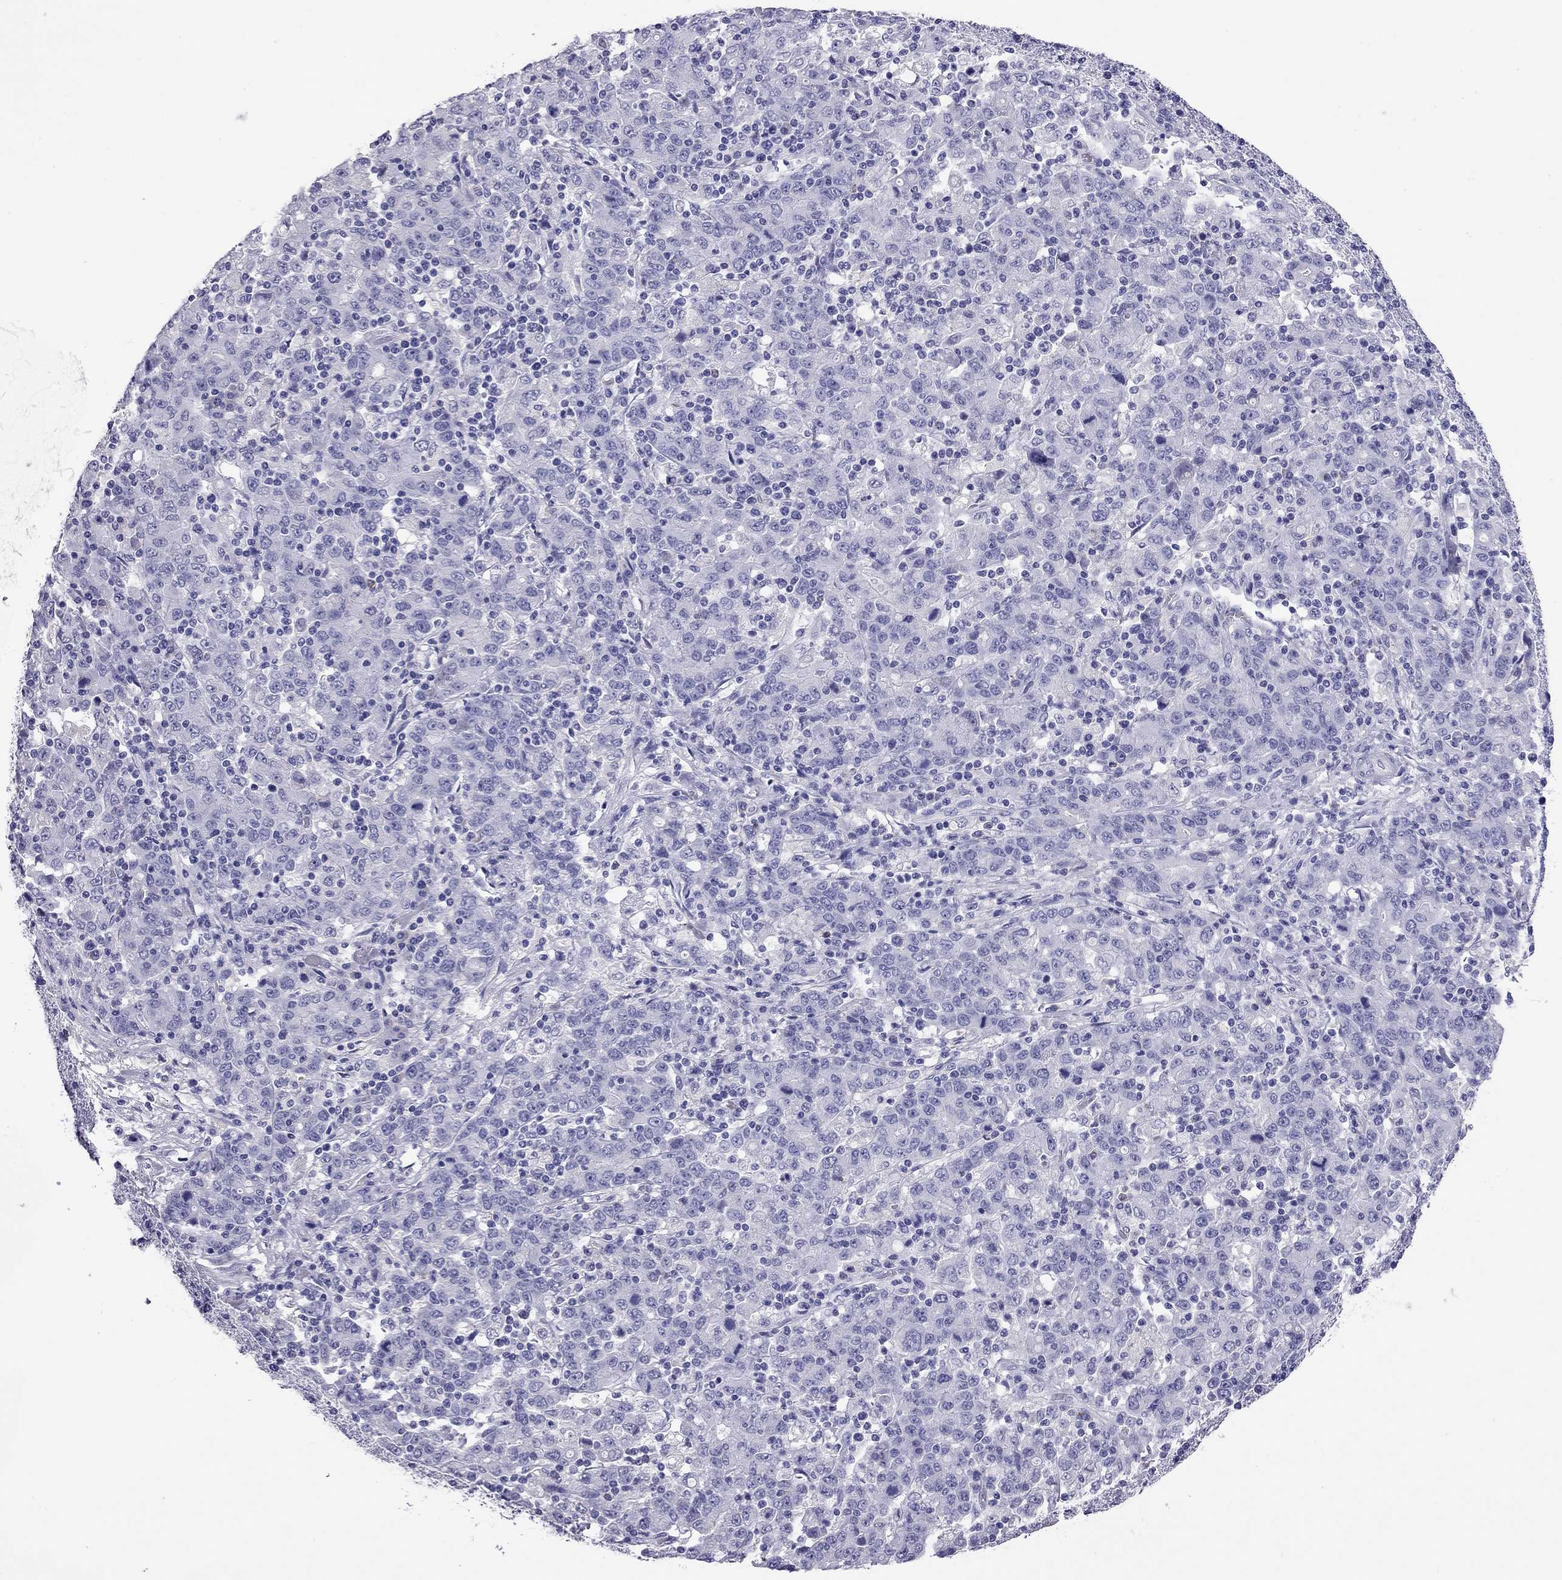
{"staining": {"intensity": "negative", "quantity": "none", "location": "none"}, "tissue": "stomach cancer", "cell_type": "Tumor cells", "image_type": "cancer", "snomed": [{"axis": "morphology", "description": "Adenocarcinoma, NOS"}, {"axis": "topography", "description": "Stomach, upper"}], "caption": "IHC of human stomach cancer (adenocarcinoma) demonstrates no positivity in tumor cells.", "gene": "ODF4", "patient": {"sex": "male", "age": 69}}